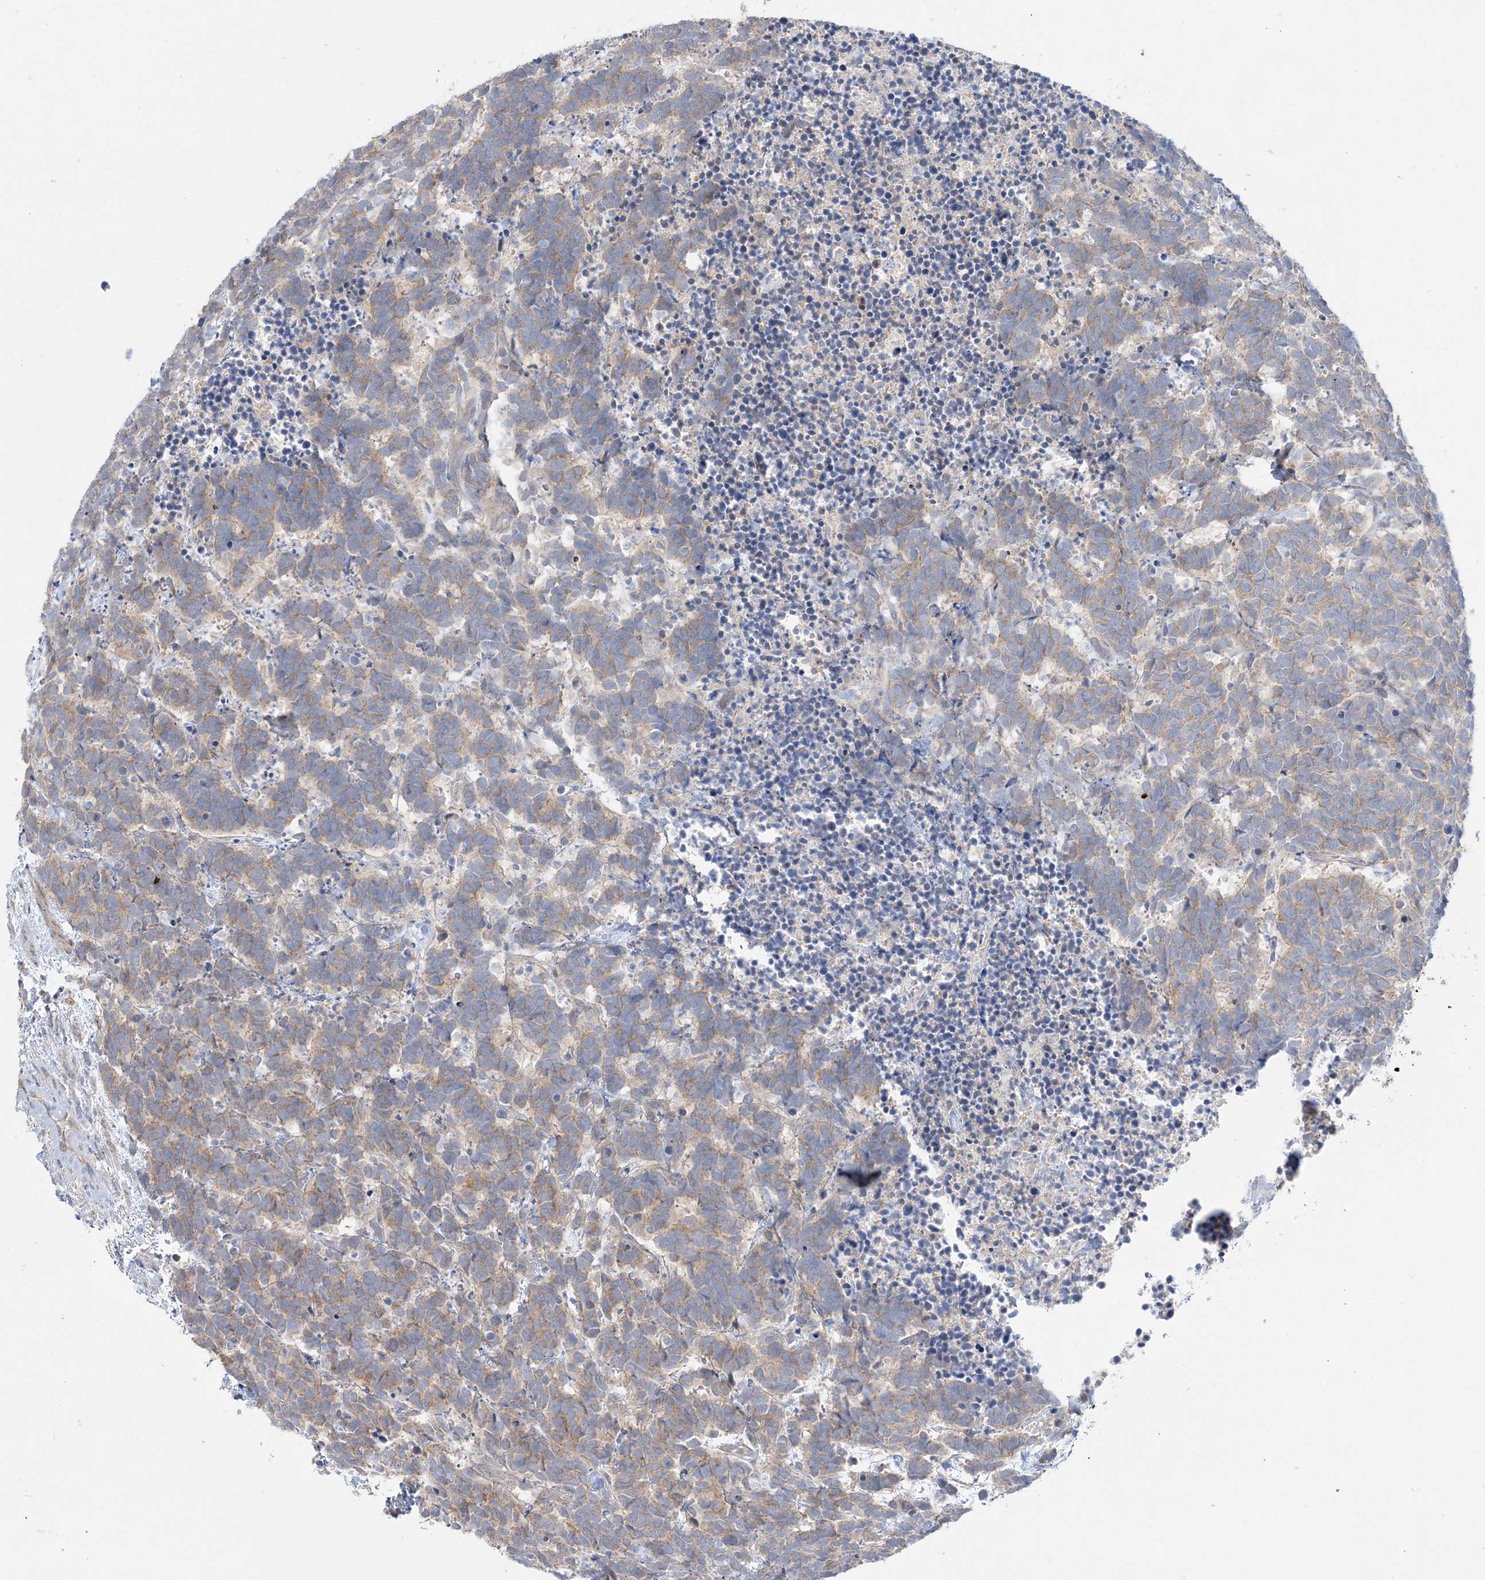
{"staining": {"intensity": "moderate", "quantity": ">75%", "location": "cytoplasmic/membranous"}, "tissue": "carcinoid", "cell_type": "Tumor cells", "image_type": "cancer", "snomed": [{"axis": "morphology", "description": "Carcinoma, NOS"}, {"axis": "morphology", "description": "Carcinoid, malignant, NOS"}, {"axis": "topography", "description": "Urinary bladder"}], "caption": "Malignant carcinoid stained with immunohistochemistry exhibits moderate cytoplasmic/membranous positivity in about >75% of tumor cells. The protein of interest is stained brown, and the nuclei are stained in blue (DAB (3,3'-diaminobenzidine) IHC with brightfield microscopy, high magnification).", "gene": "MMADHC", "patient": {"sex": "male", "age": 57}}